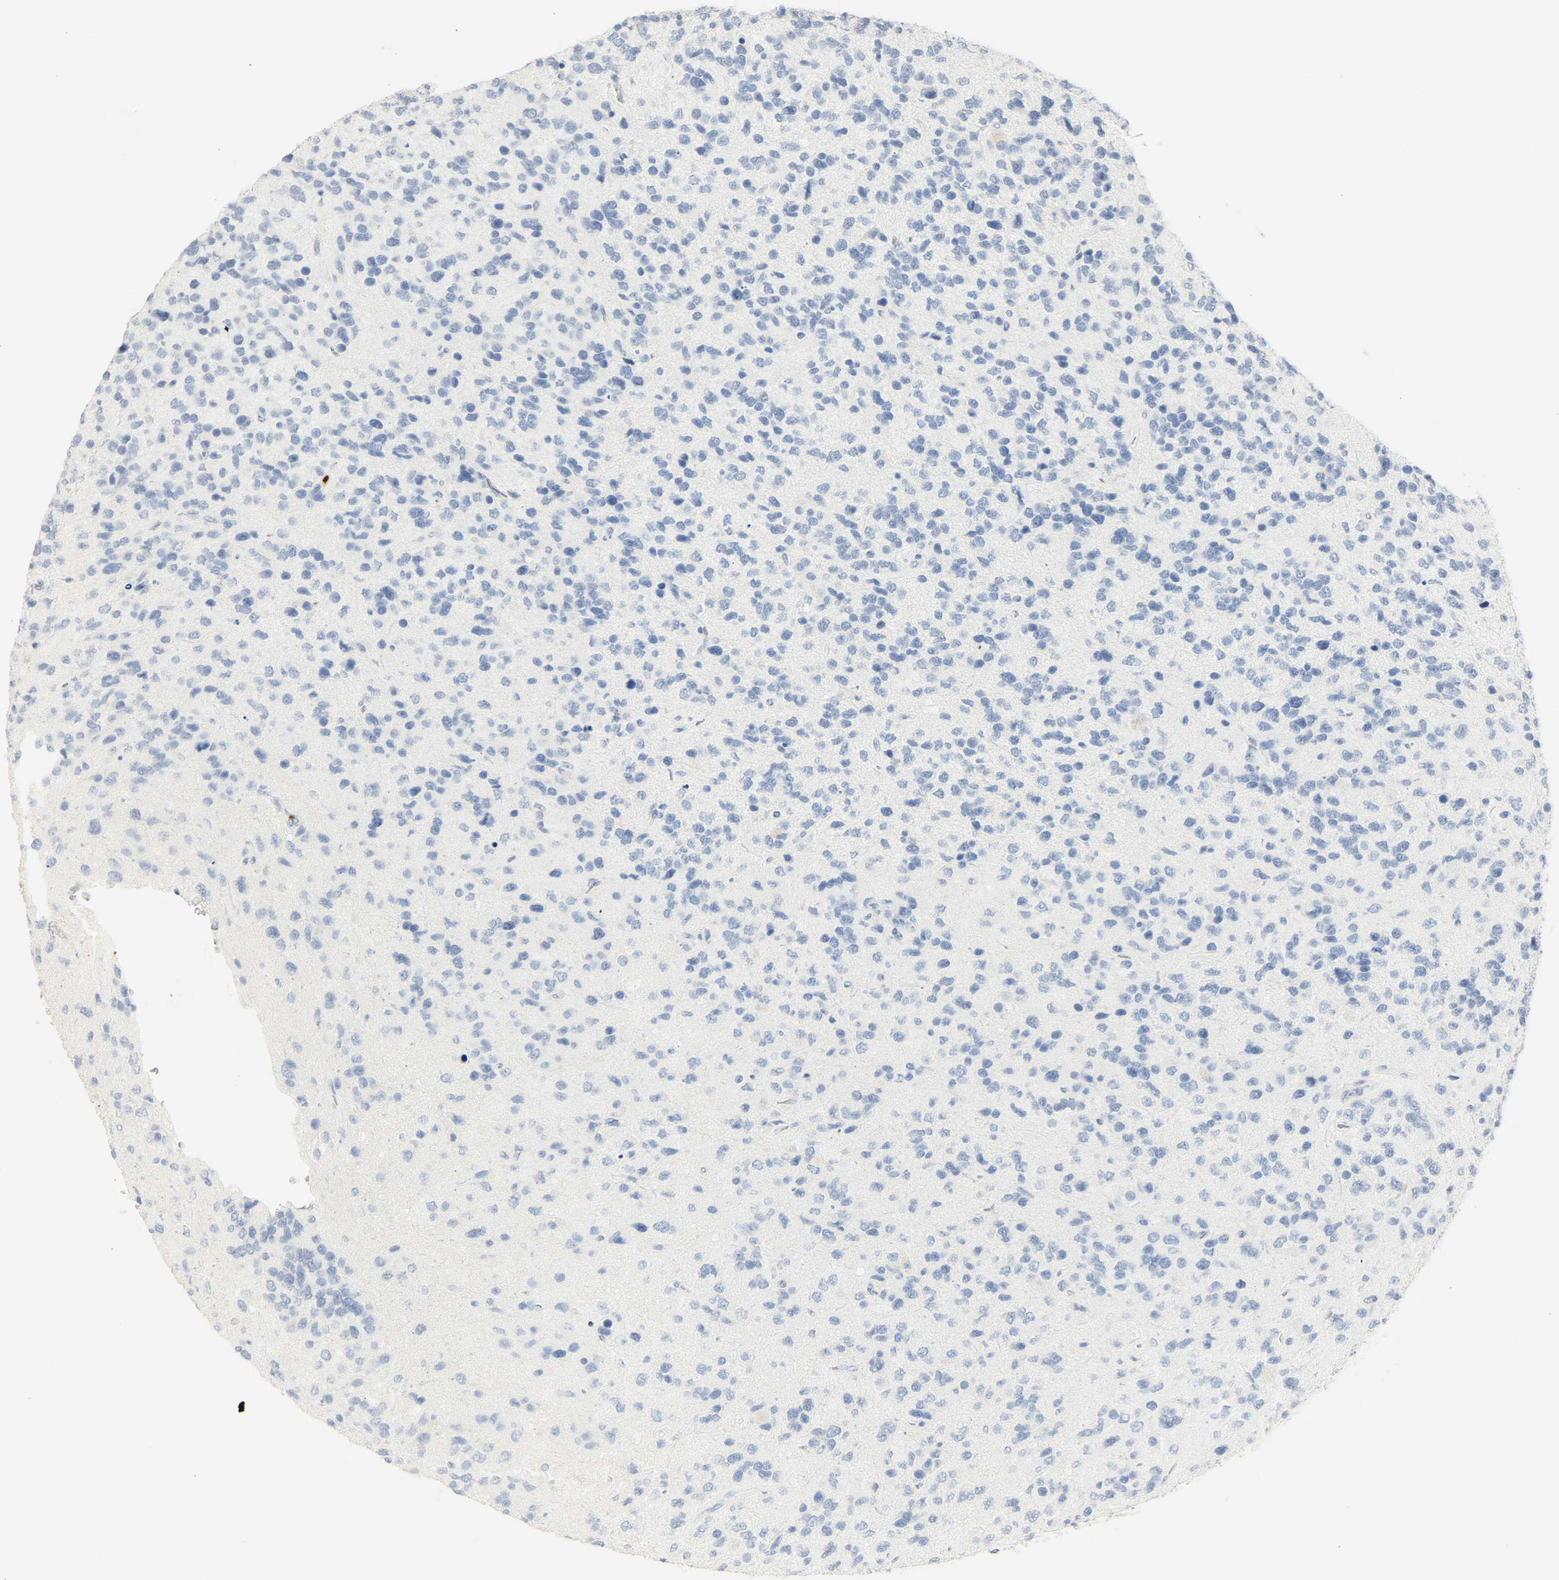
{"staining": {"intensity": "negative", "quantity": "none", "location": "none"}, "tissue": "glioma", "cell_type": "Tumor cells", "image_type": "cancer", "snomed": [{"axis": "morphology", "description": "Glioma, malignant, High grade"}, {"axis": "topography", "description": "Brain"}], "caption": "IHC photomicrograph of neoplastic tissue: glioma stained with DAB exhibits no significant protein expression in tumor cells.", "gene": "CEACAM5", "patient": {"sex": "female", "age": 58}}